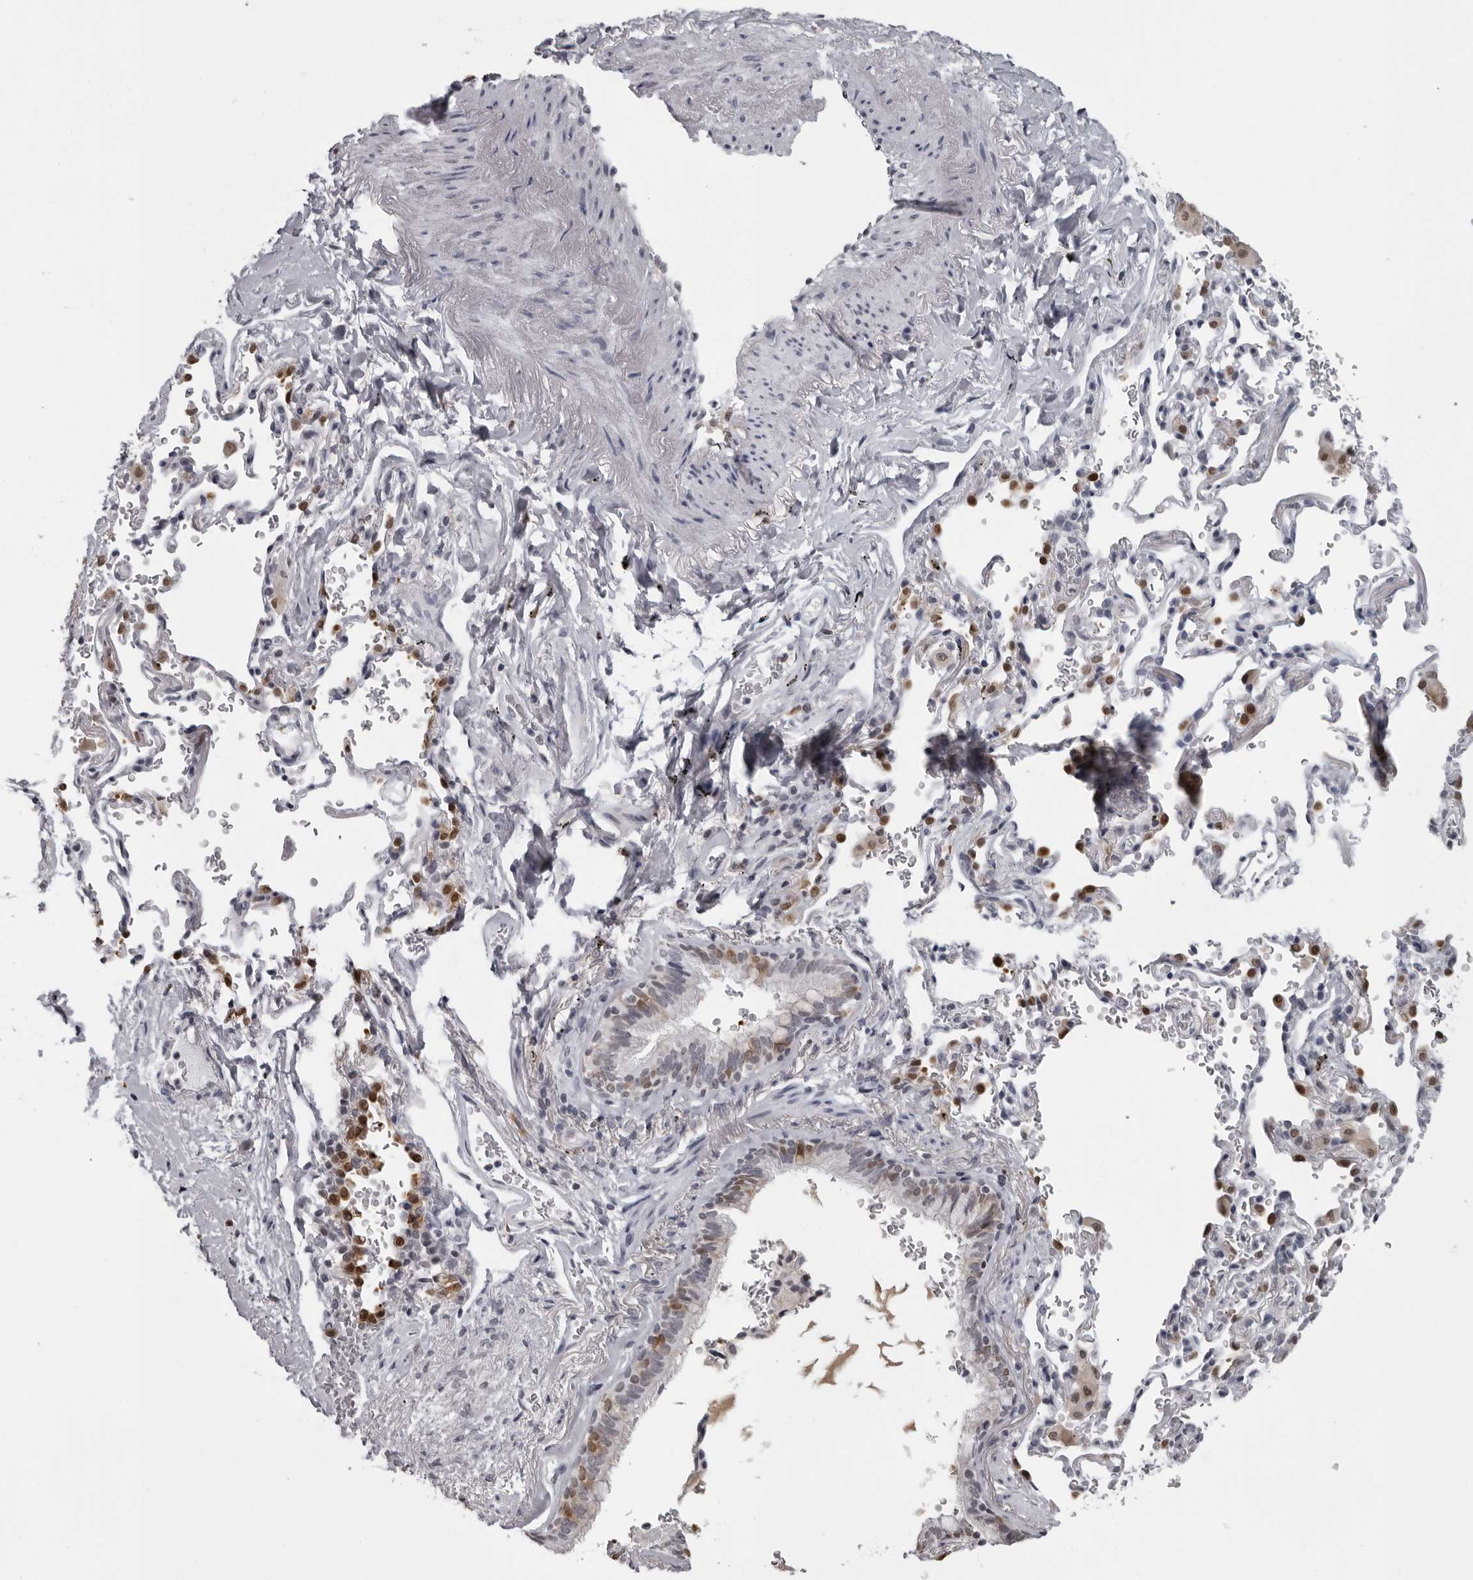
{"staining": {"intensity": "moderate", "quantity": "<25%", "location": "cytoplasmic/membranous"}, "tissue": "bronchus", "cell_type": "Respiratory epithelial cells", "image_type": "normal", "snomed": [{"axis": "morphology", "description": "Normal tissue, NOS"}, {"axis": "morphology", "description": "Inflammation, NOS"}, {"axis": "topography", "description": "Bronchus"}], "caption": "Protein analysis of unremarkable bronchus reveals moderate cytoplasmic/membranous positivity in about <25% of respiratory epithelial cells.", "gene": "LZIC", "patient": {"sex": "male", "age": 69}}